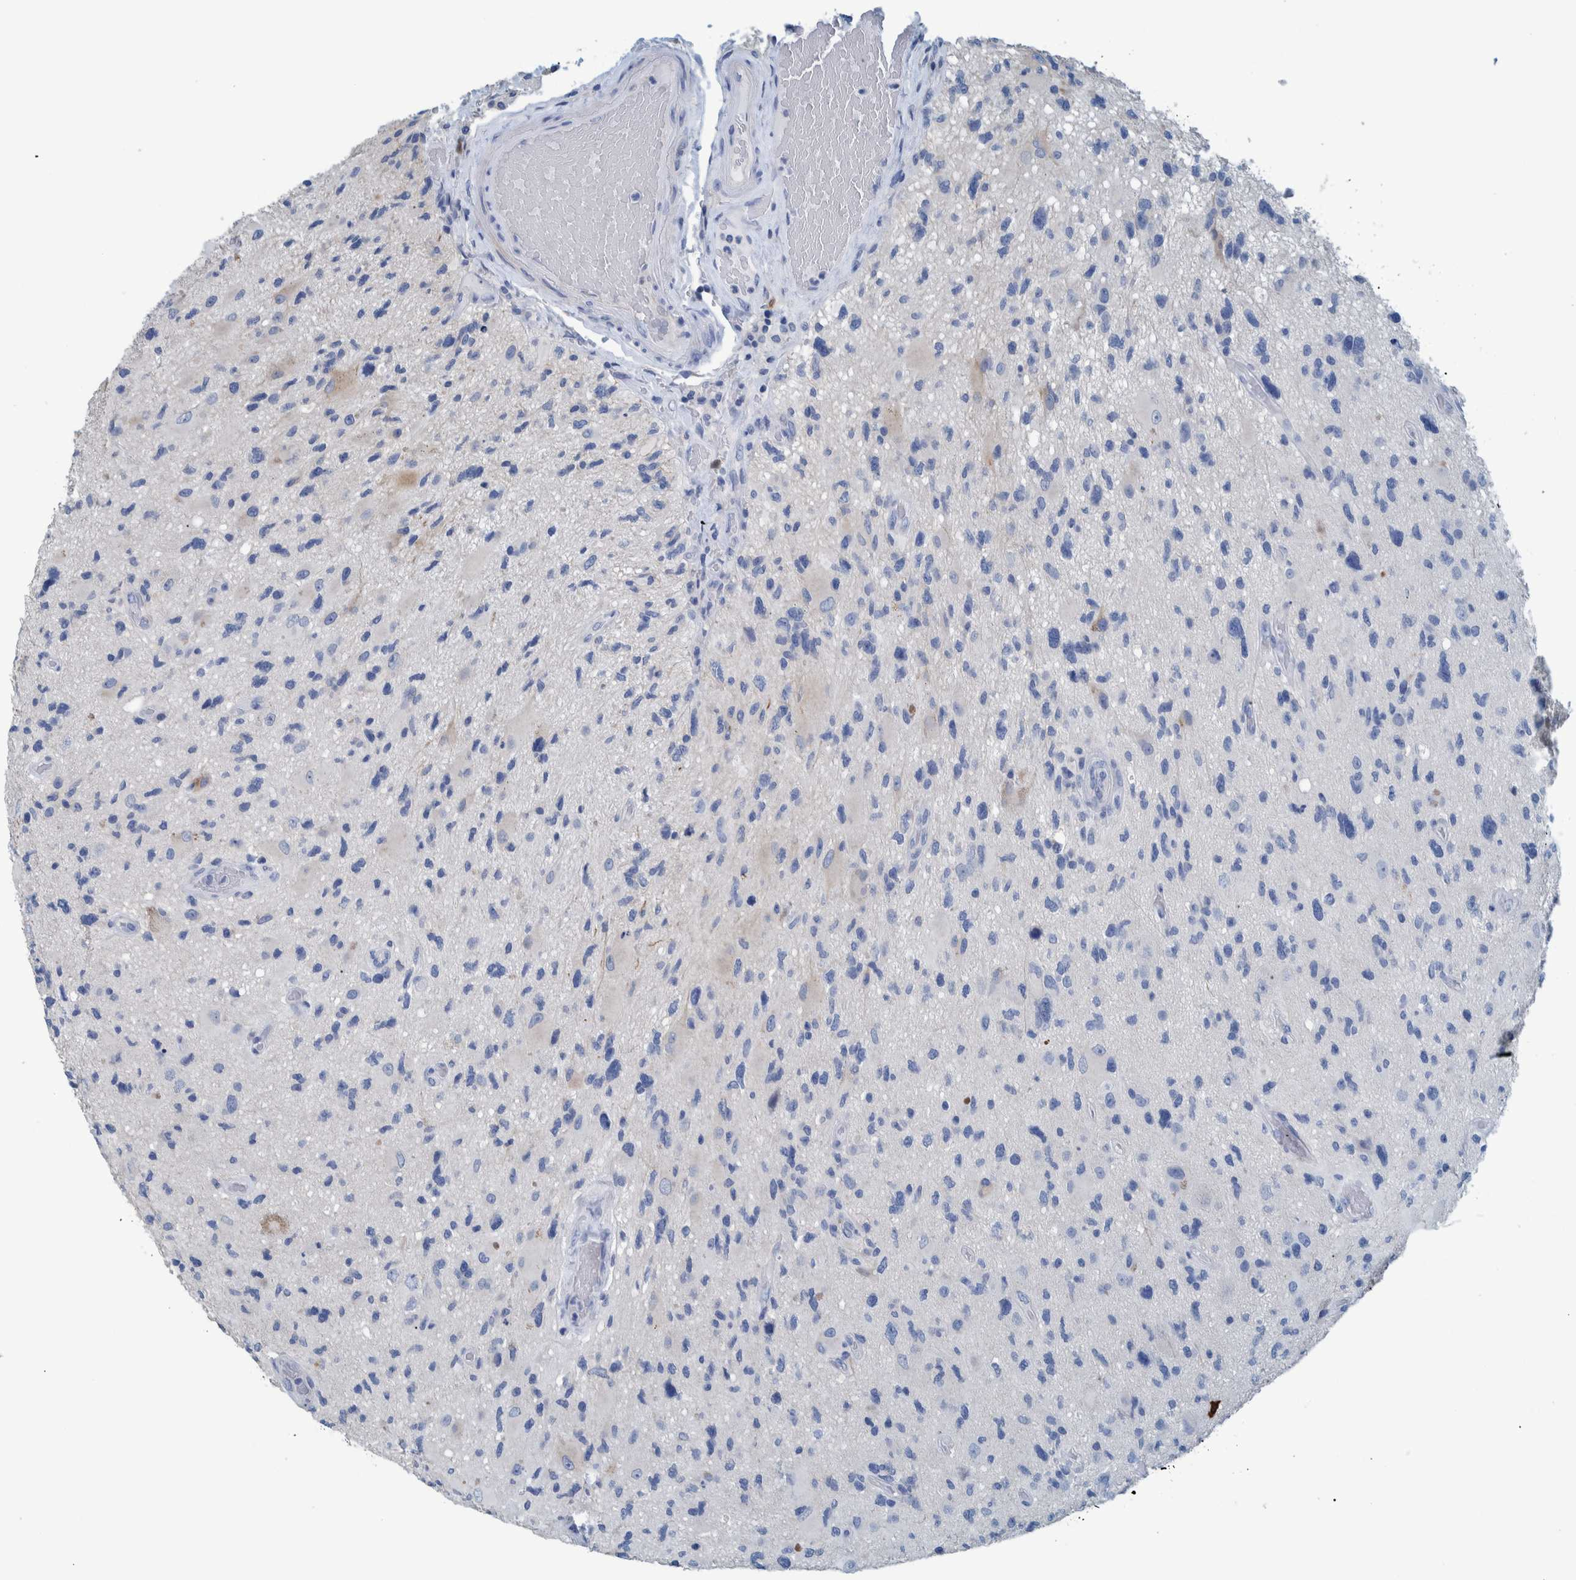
{"staining": {"intensity": "negative", "quantity": "none", "location": "none"}, "tissue": "glioma", "cell_type": "Tumor cells", "image_type": "cancer", "snomed": [{"axis": "morphology", "description": "Glioma, malignant, High grade"}, {"axis": "topography", "description": "Brain"}], "caption": "DAB immunohistochemical staining of glioma demonstrates no significant staining in tumor cells.", "gene": "IDO1", "patient": {"sex": "male", "age": 33}}